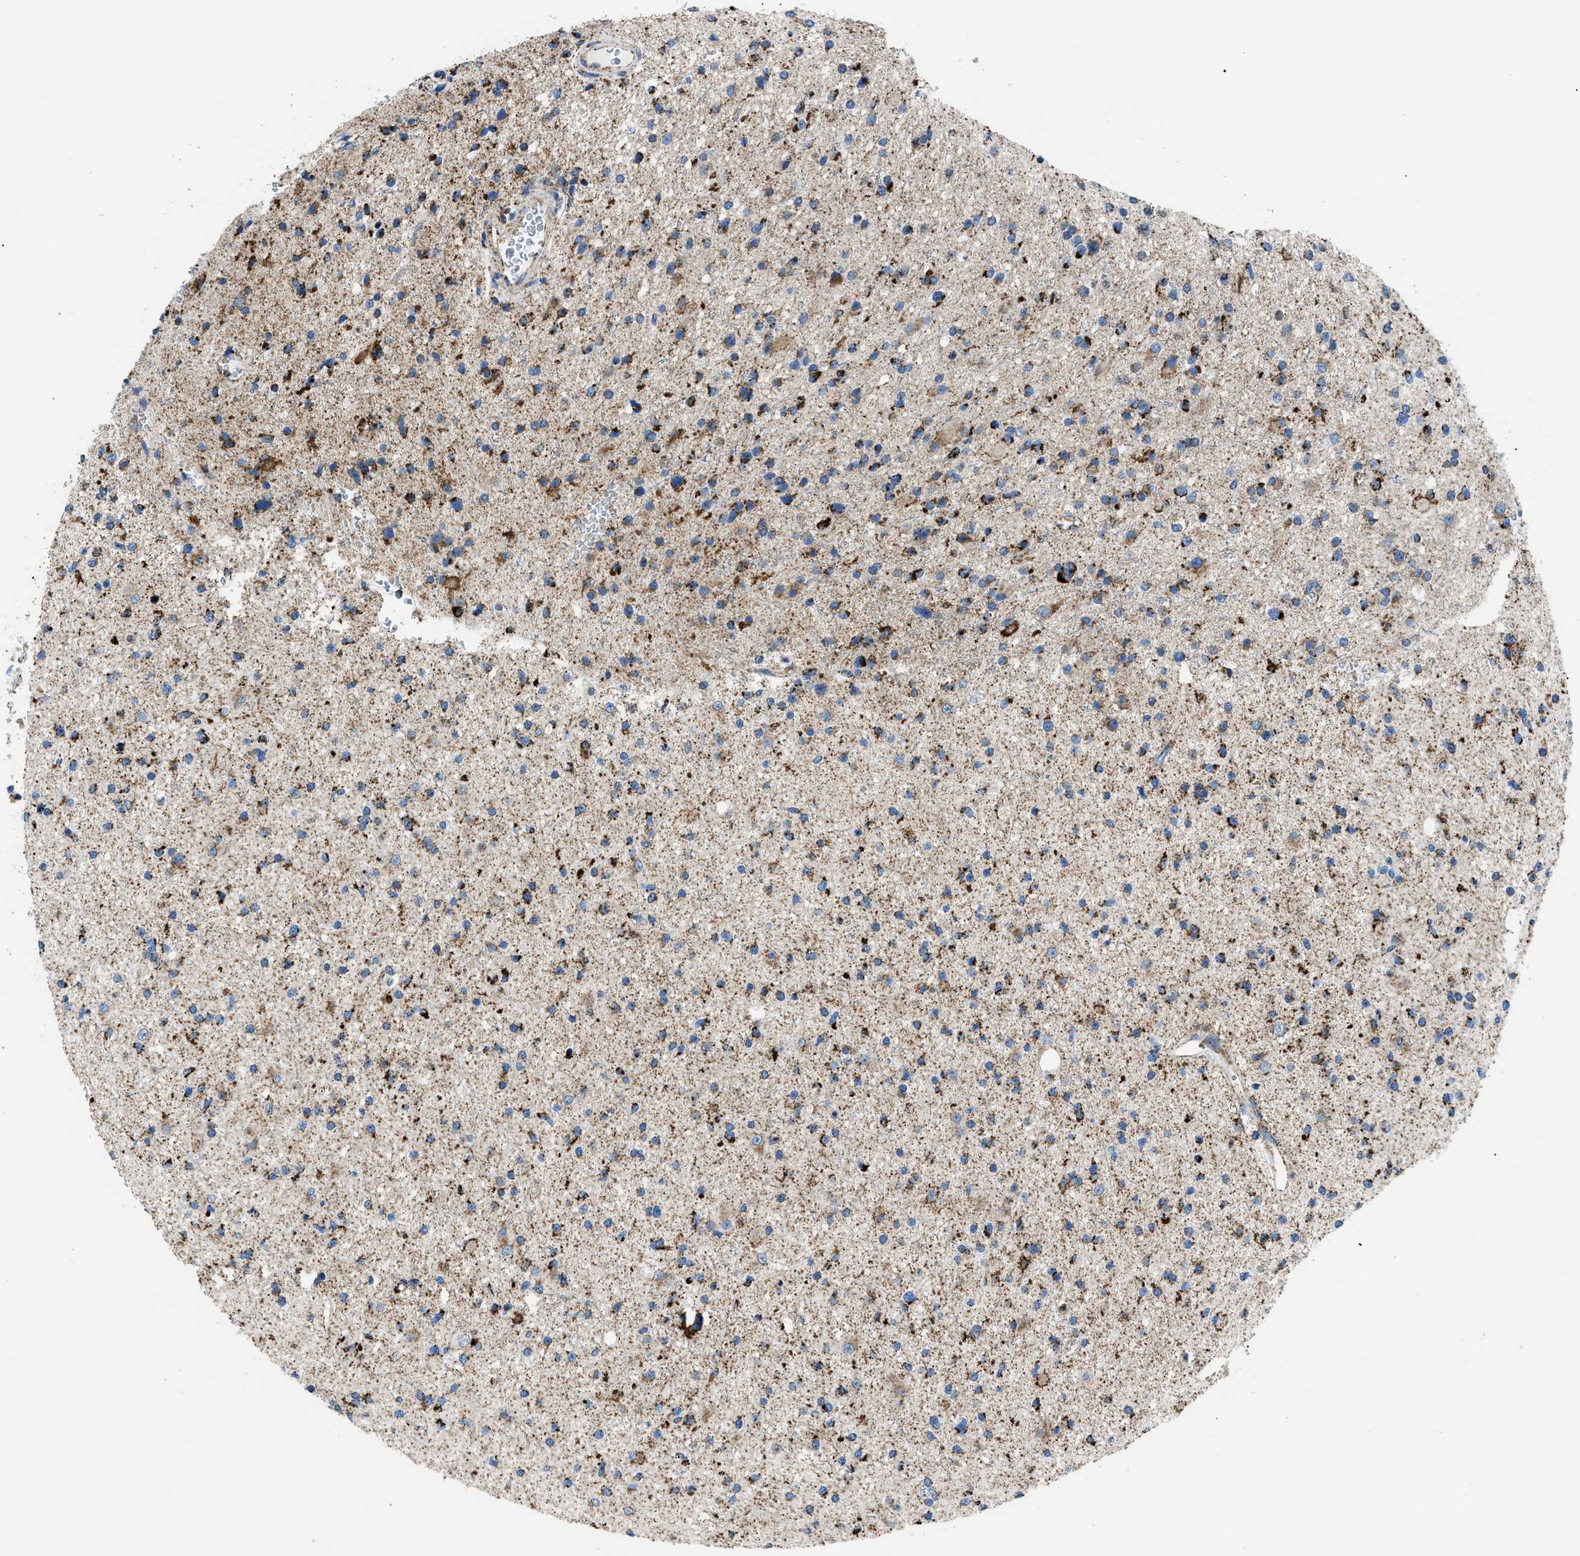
{"staining": {"intensity": "strong", "quantity": "25%-75%", "location": "cytoplasmic/membranous"}, "tissue": "glioma", "cell_type": "Tumor cells", "image_type": "cancer", "snomed": [{"axis": "morphology", "description": "Glioma, malignant, High grade"}, {"axis": "topography", "description": "Brain"}], "caption": "IHC image of high-grade glioma (malignant) stained for a protein (brown), which displays high levels of strong cytoplasmic/membranous expression in about 25%-75% of tumor cells.", "gene": "PHB2", "patient": {"sex": "male", "age": 33}}